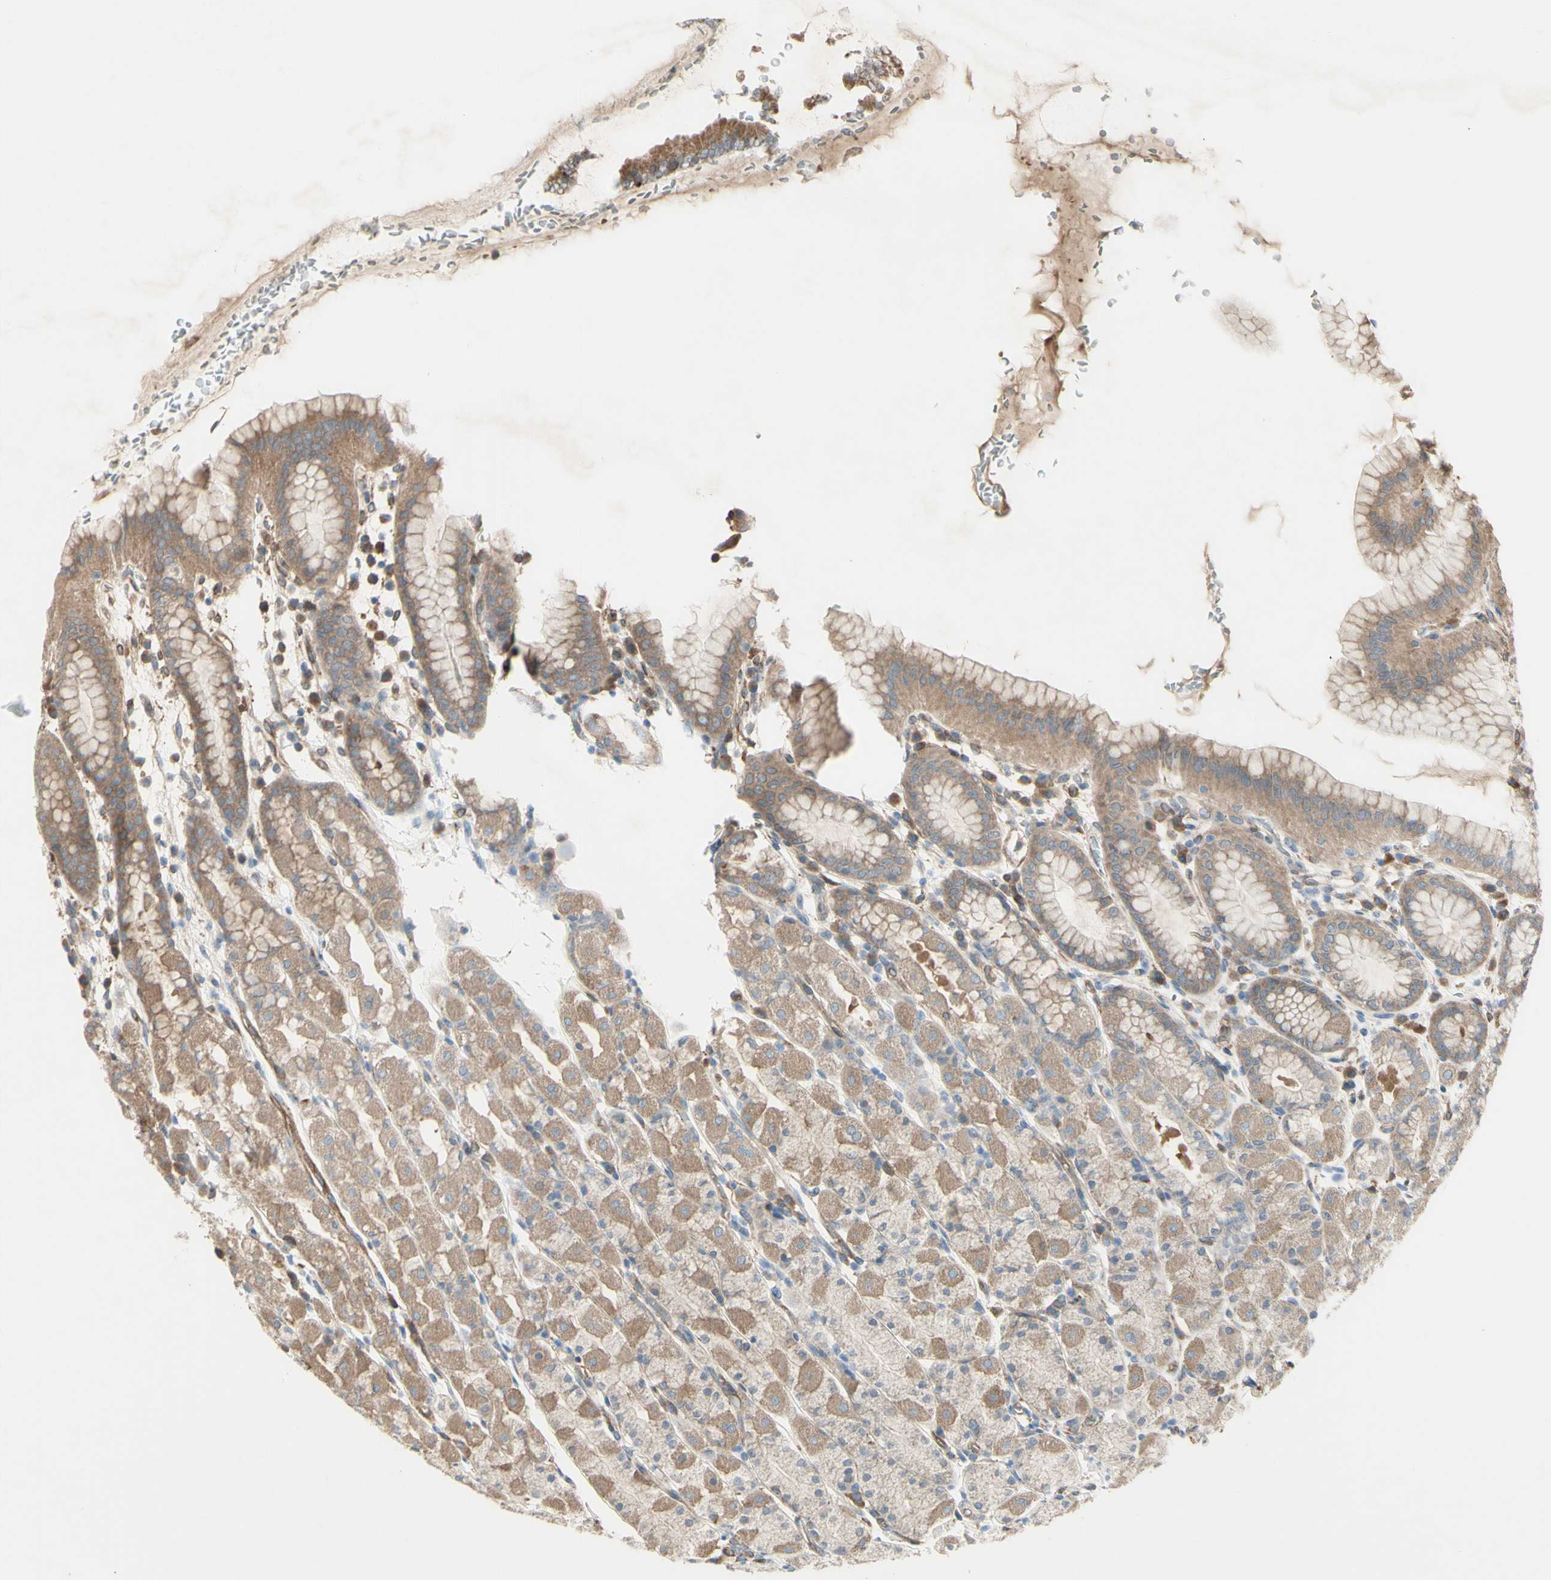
{"staining": {"intensity": "weak", "quantity": "25%-75%", "location": "cytoplasmic/membranous"}, "tissue": "stomach", "cell_type": "Glandular cells", "image_type": "normal", "snomed": [{"axis": "morphology", "description": "Normal tissue, NOS"}, {"axis": "topography", "description": "Stomach, upper"}], "caption": "The histopathology image demonstrates immunohistochemical staining of normal stomach. There is weak cytoplasmic/membranous staining is seen in approximately 25%-75% of glandular cells.", "gene": "IGSF9B", "patient": {"sex": "male", "age": 68}}